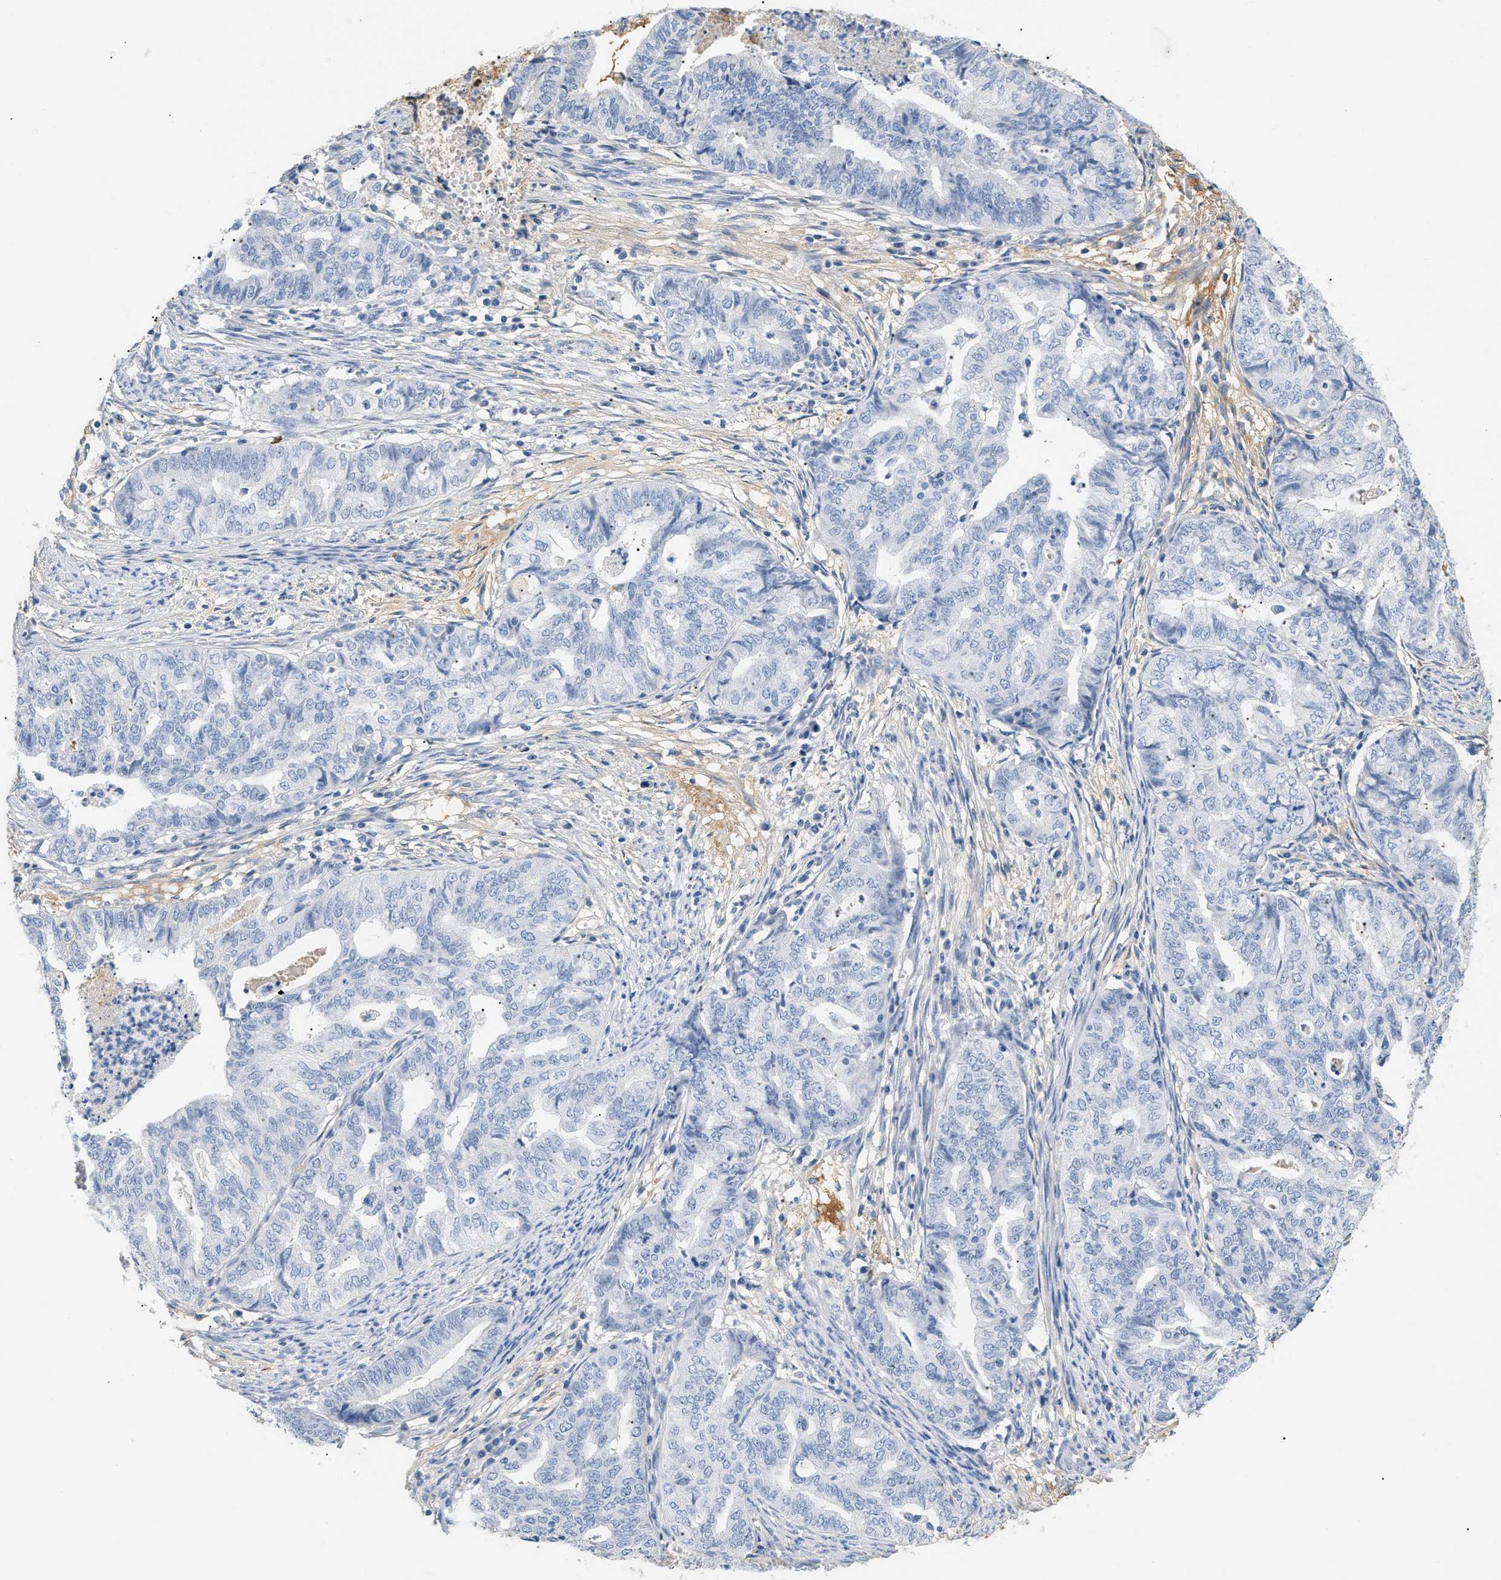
{"staining": {"intensity": "negative", "quantity": "none", "location": "none"}, "tissue": "endometrial cancer", "cell_type": "Tumor cells", "image_type": "cancer", "snomed": [{"axis": "morphology", "description": "Adenocarcinoma, NOS"}, {"axis": "topography", "description": "Endometrium"}], "caption": "Micrograph shows no protein staining in tumor cells of adenocarcinoma (endometrial) tissue.", "gene": "CFH", "patient": {"sex": "female", "age": 79}}